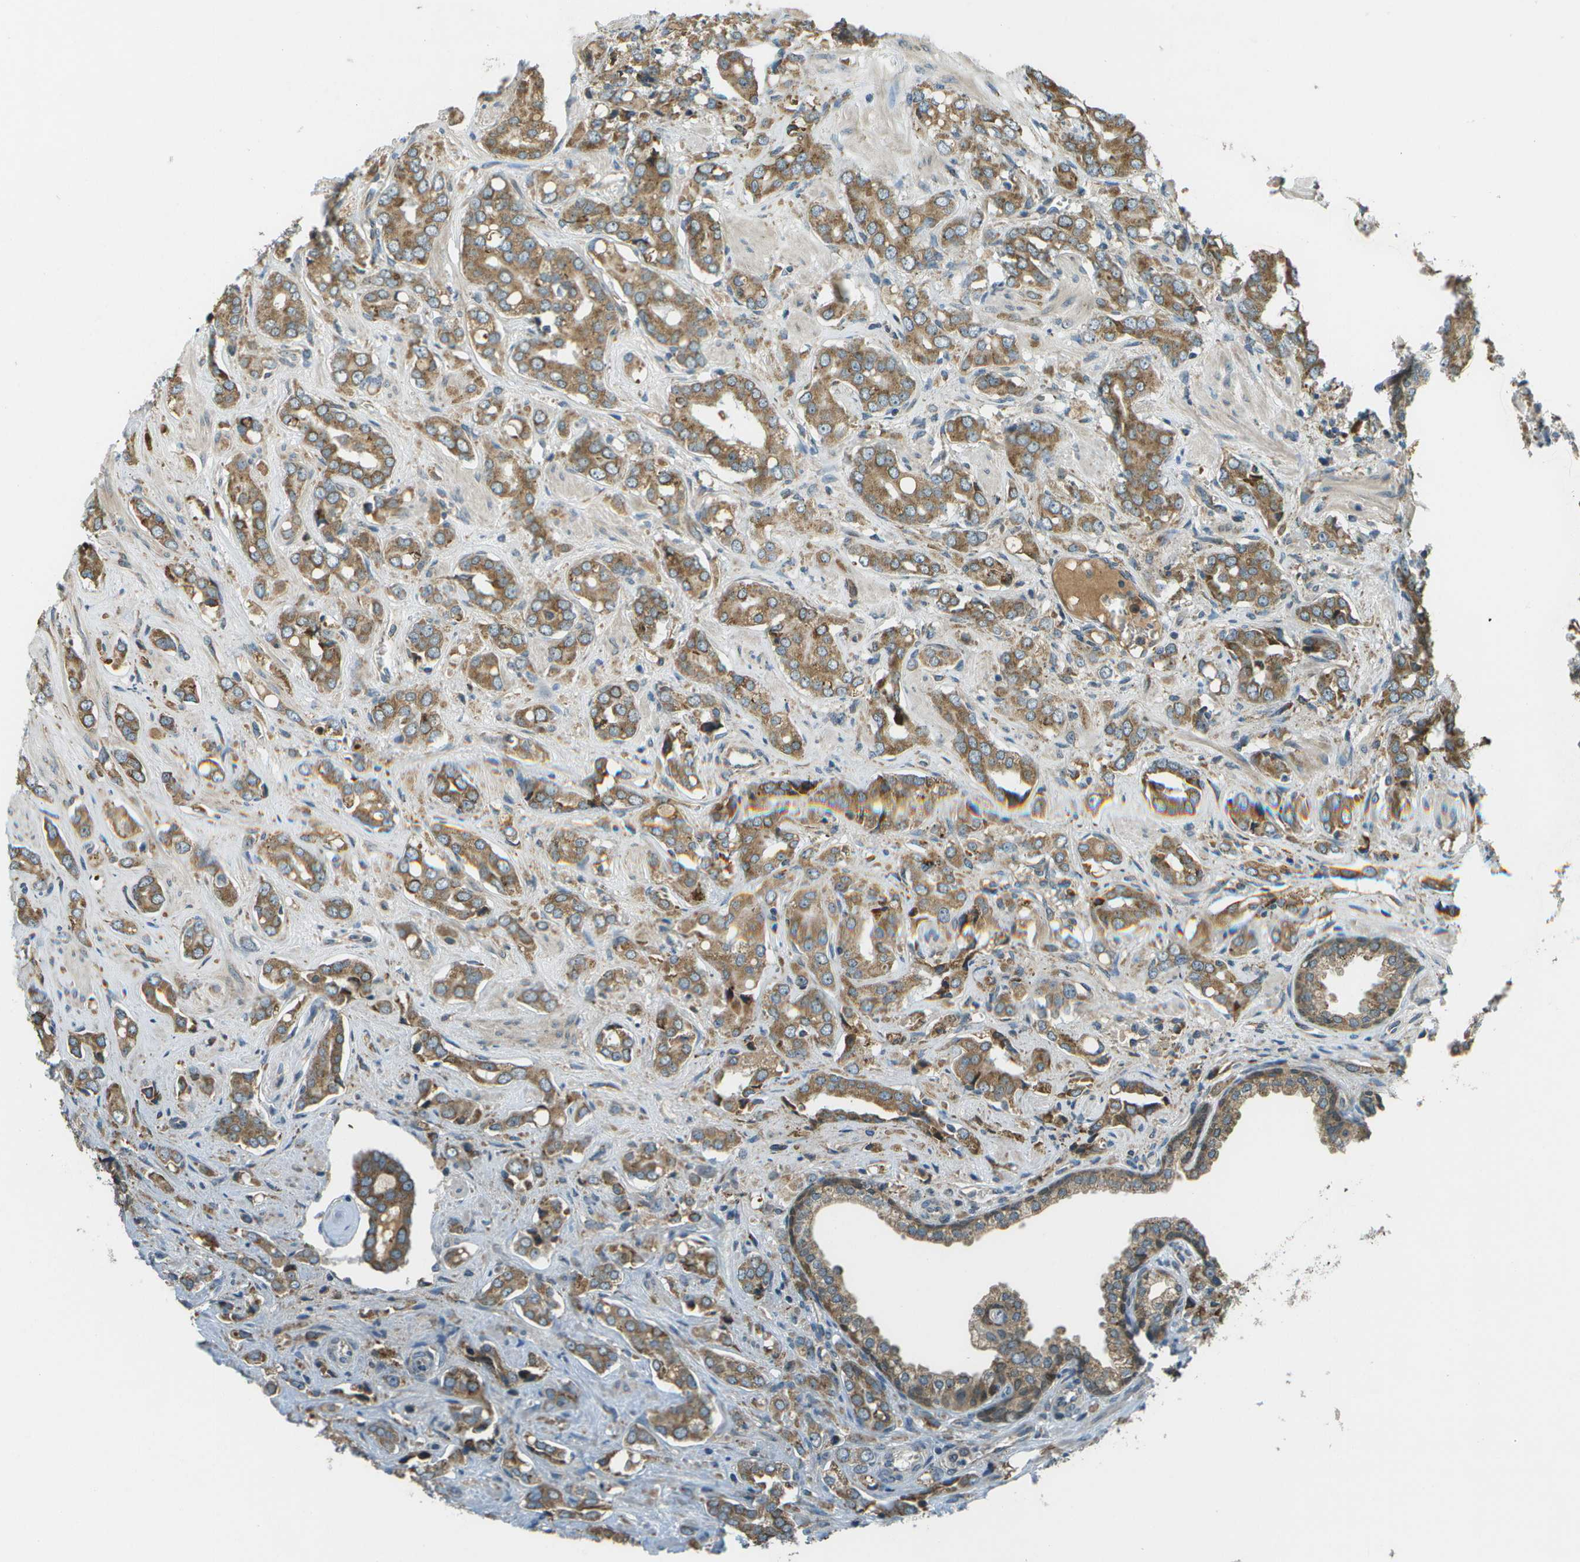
{"staining": {"intensity": "moderate", "quantity": ">75%", "location": "cytoplasmic/membranous"}, "tissue": "prostate cancer", "cell_type": "Tumor cells", "image_type": "cancer", "snomed": [{"axis": "morphology", "description": "Adenocarcinoma, High grade"}, {"axis": "topography", "description": "Prostate"}], "caption": "DAB (3,3'-diaminobenzidine) immunohistochemical staining of human prostate high-grade adenocarcinoma shows moderate cytoplasmic/membranous protein staining in approximately >75% of tumor cells.", "gene": "USP30", "patient": {"sex": "male", "age": 52}}